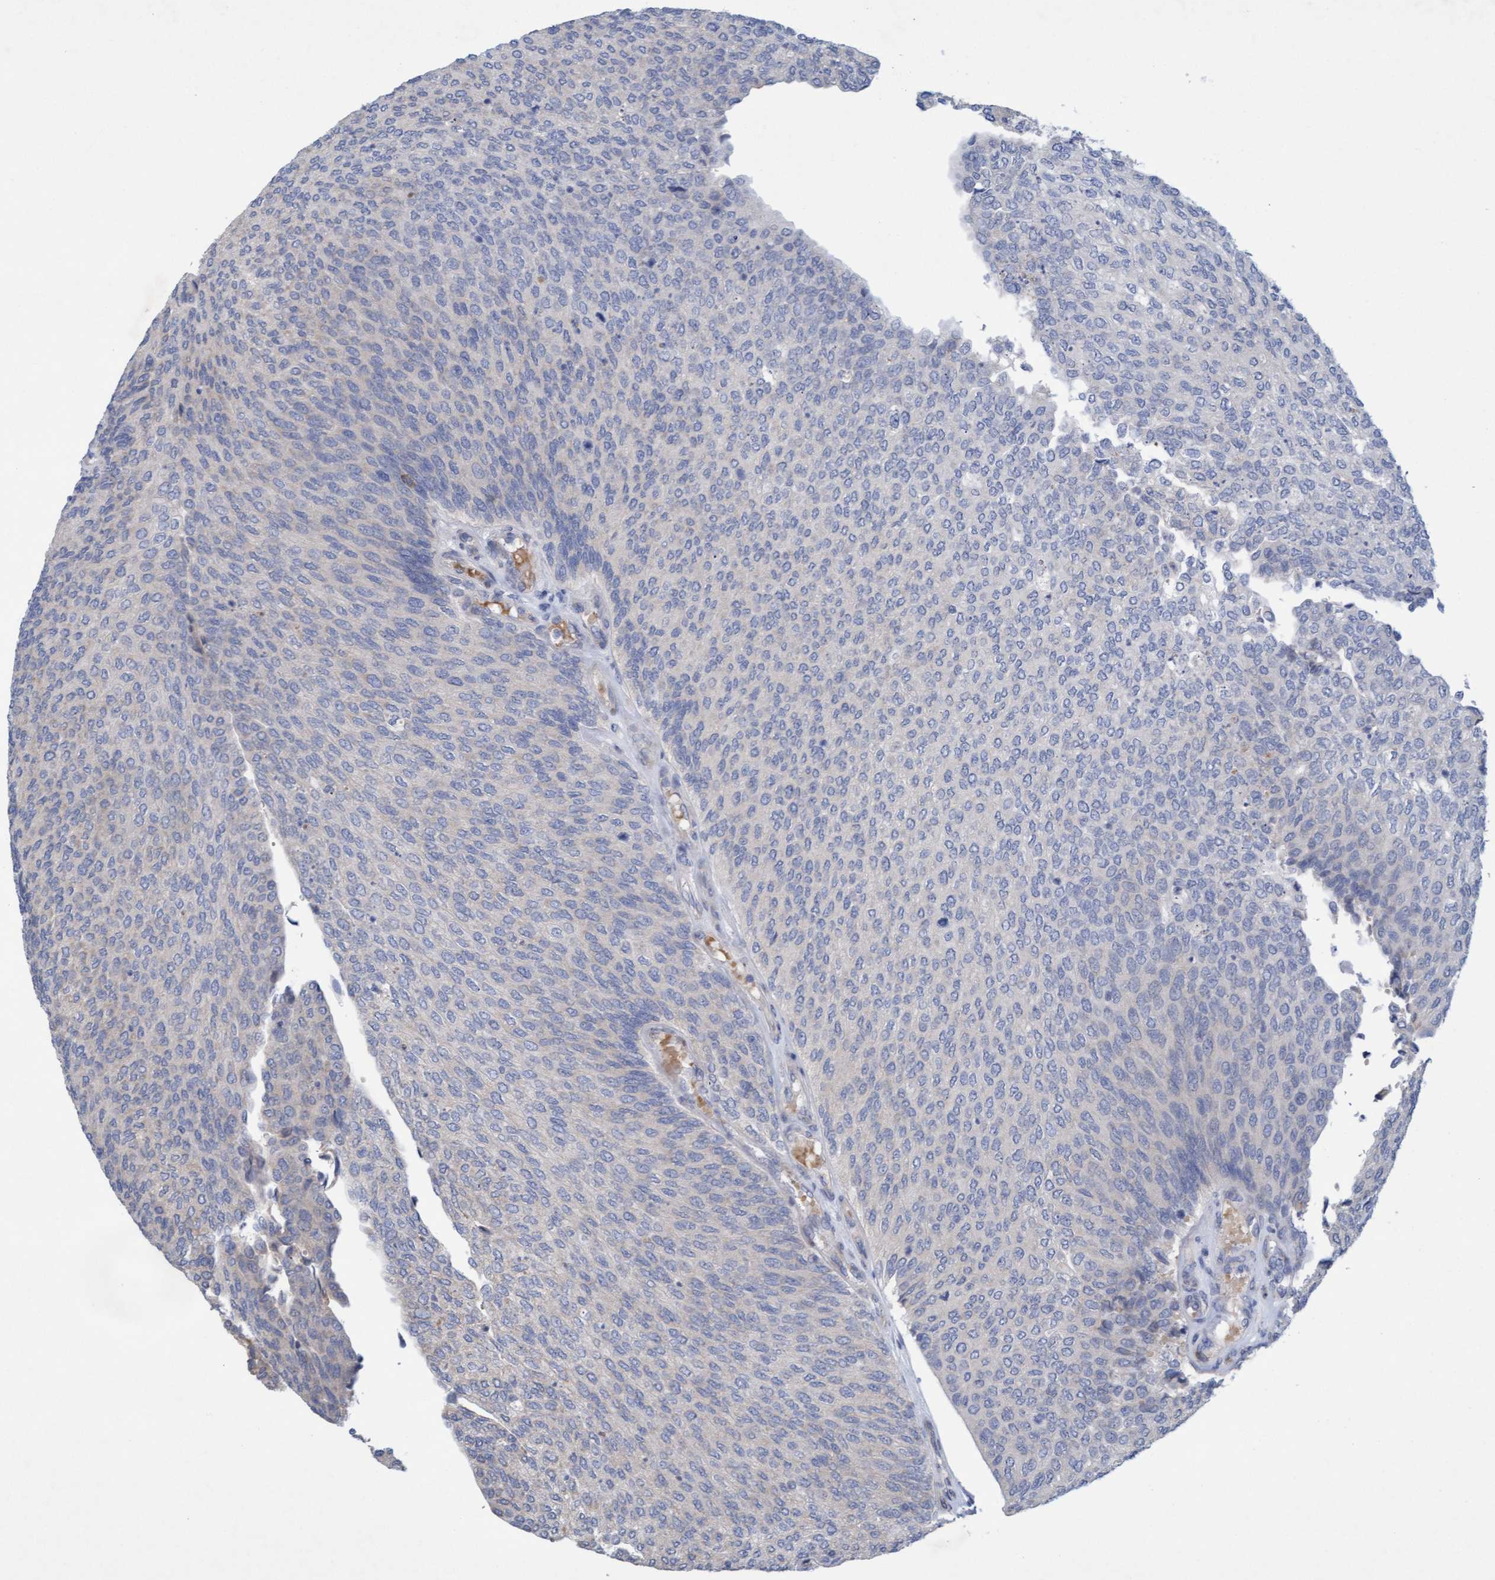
{"staining": {"intensity": "negative", "quantity": "none", "location": "none"}, "tissue": "urothelial cancer", "cell_type": "Tumor cells", "image_type": "cancer", "snomed": [{"axis": "morphology", "description": "Urothelial carcinoma, Low grade"}, {"axis": "topography", "description": "Urinary bladder"}], "caption": "High magnification brightfield microscopy of urothelial cancer stained with DAB (brown) and counterstained with hematoxylin (blue): tumor cells show no significant expression.", "gene": "DDHD2", "patient": {"sex": "female", "age": 79}}